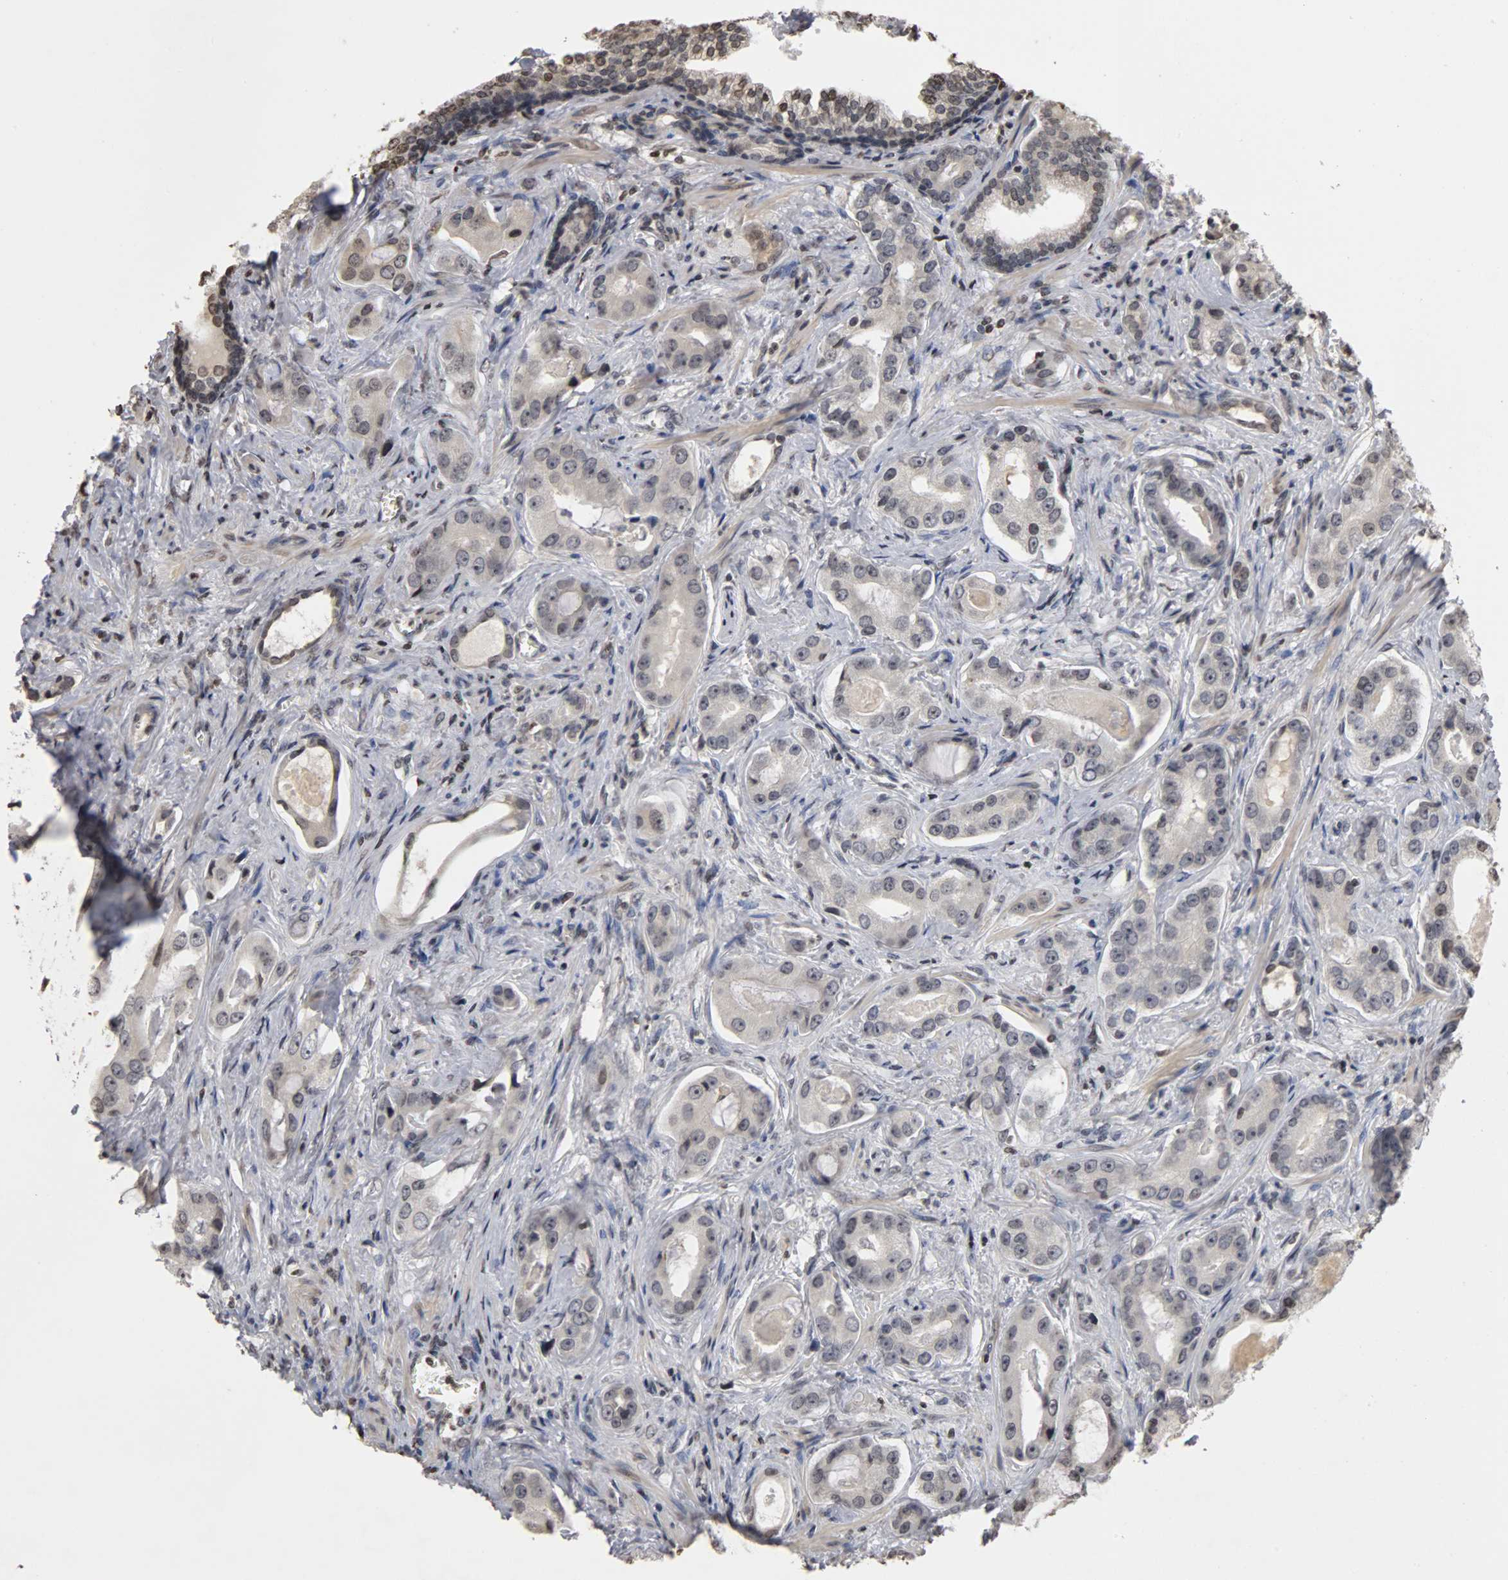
{"staining": {"intensity": "weak", "quantity": "<25%", "location": "nuclear"}, "tissue": "prostate cancer", "cell_type": "Tumor cells", "image_type": "cancer", "snomed": [{"axis": "morphology", "description": "Adenocarcinoma, Low grade"}, {"axis": "topography", "description": "Prostate"}], "caption": "Tumor cells show no significant positivity in prostate cancer.", "gene": "ERCC2", "patient": {"sex": "male", "age": 59}}